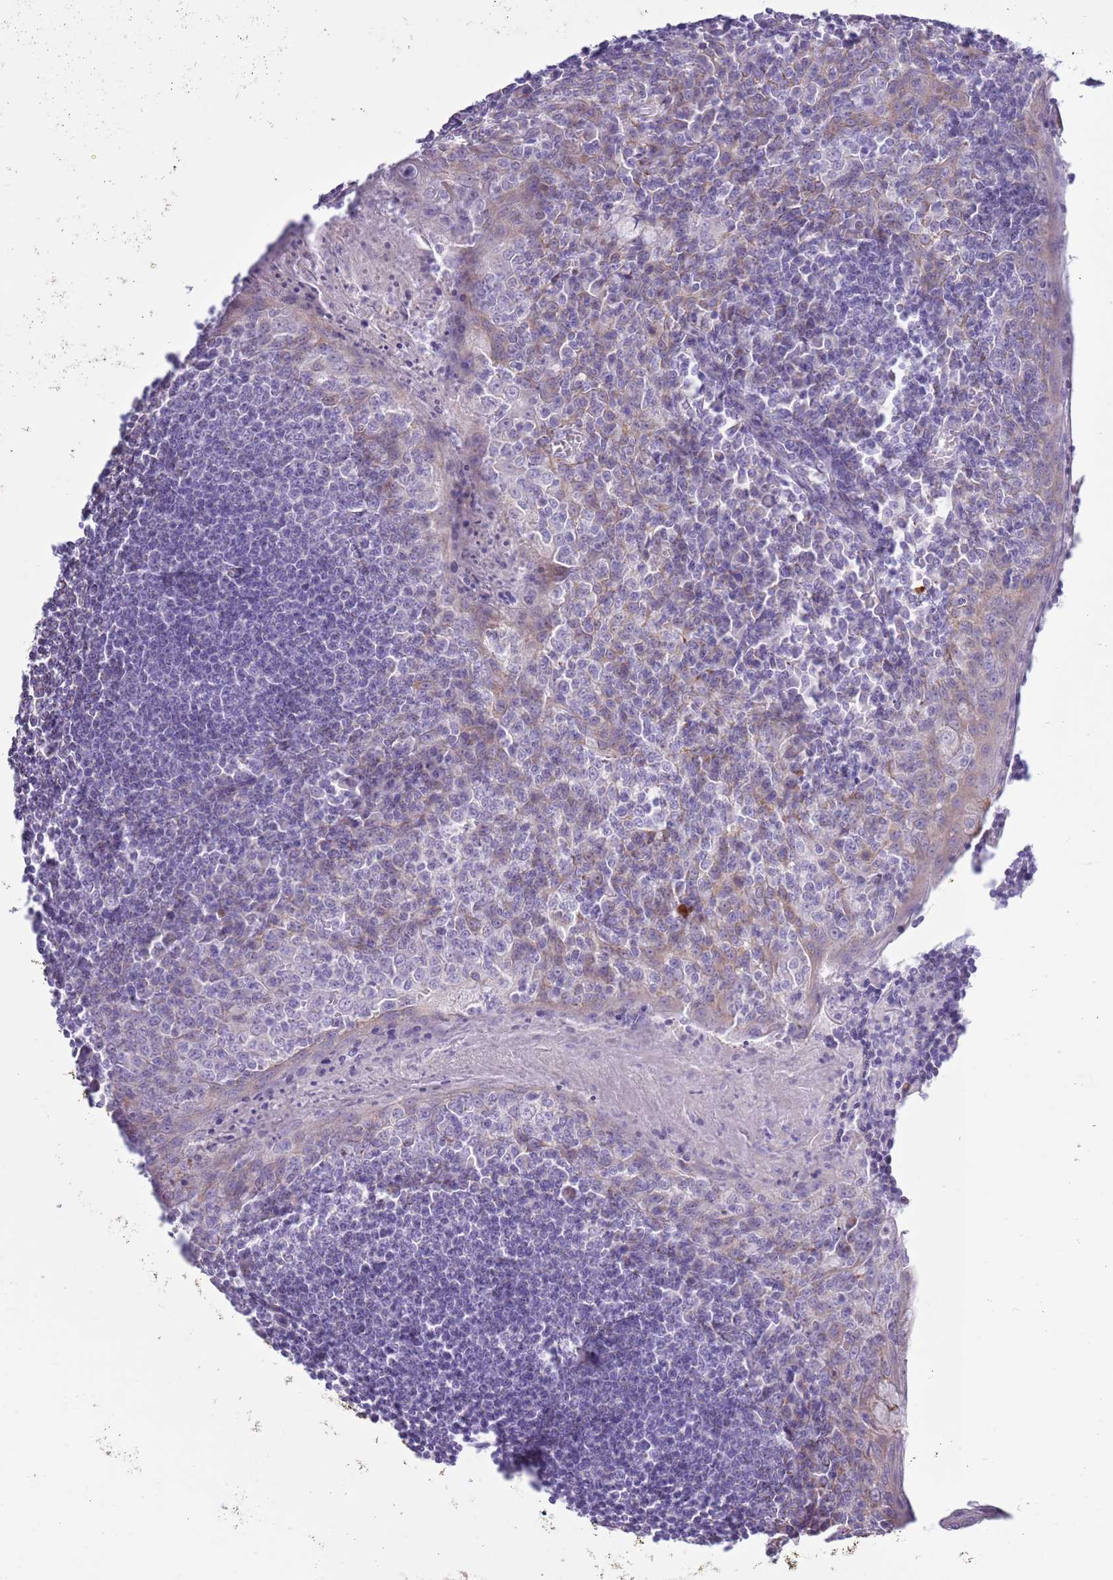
{"staining": {"intensity": "negative", "quantity": "none", "location": "none"}, "tissue": "tonsil", "cell_type": "Germinal center cells", "image_type": "normal", "snomed": [{"axis": "morphology", "description": "Normal tissue, NOS"}, {"axis": "topography", "description": "Tonsil"}], "caption": "An immunohistochemistry (IHC) image of benign tonsil is shown. There is no staining in germinal center cells of tonsil.", "gene": "MOCOS", "patient": {"sex": "male", "age": 27}}